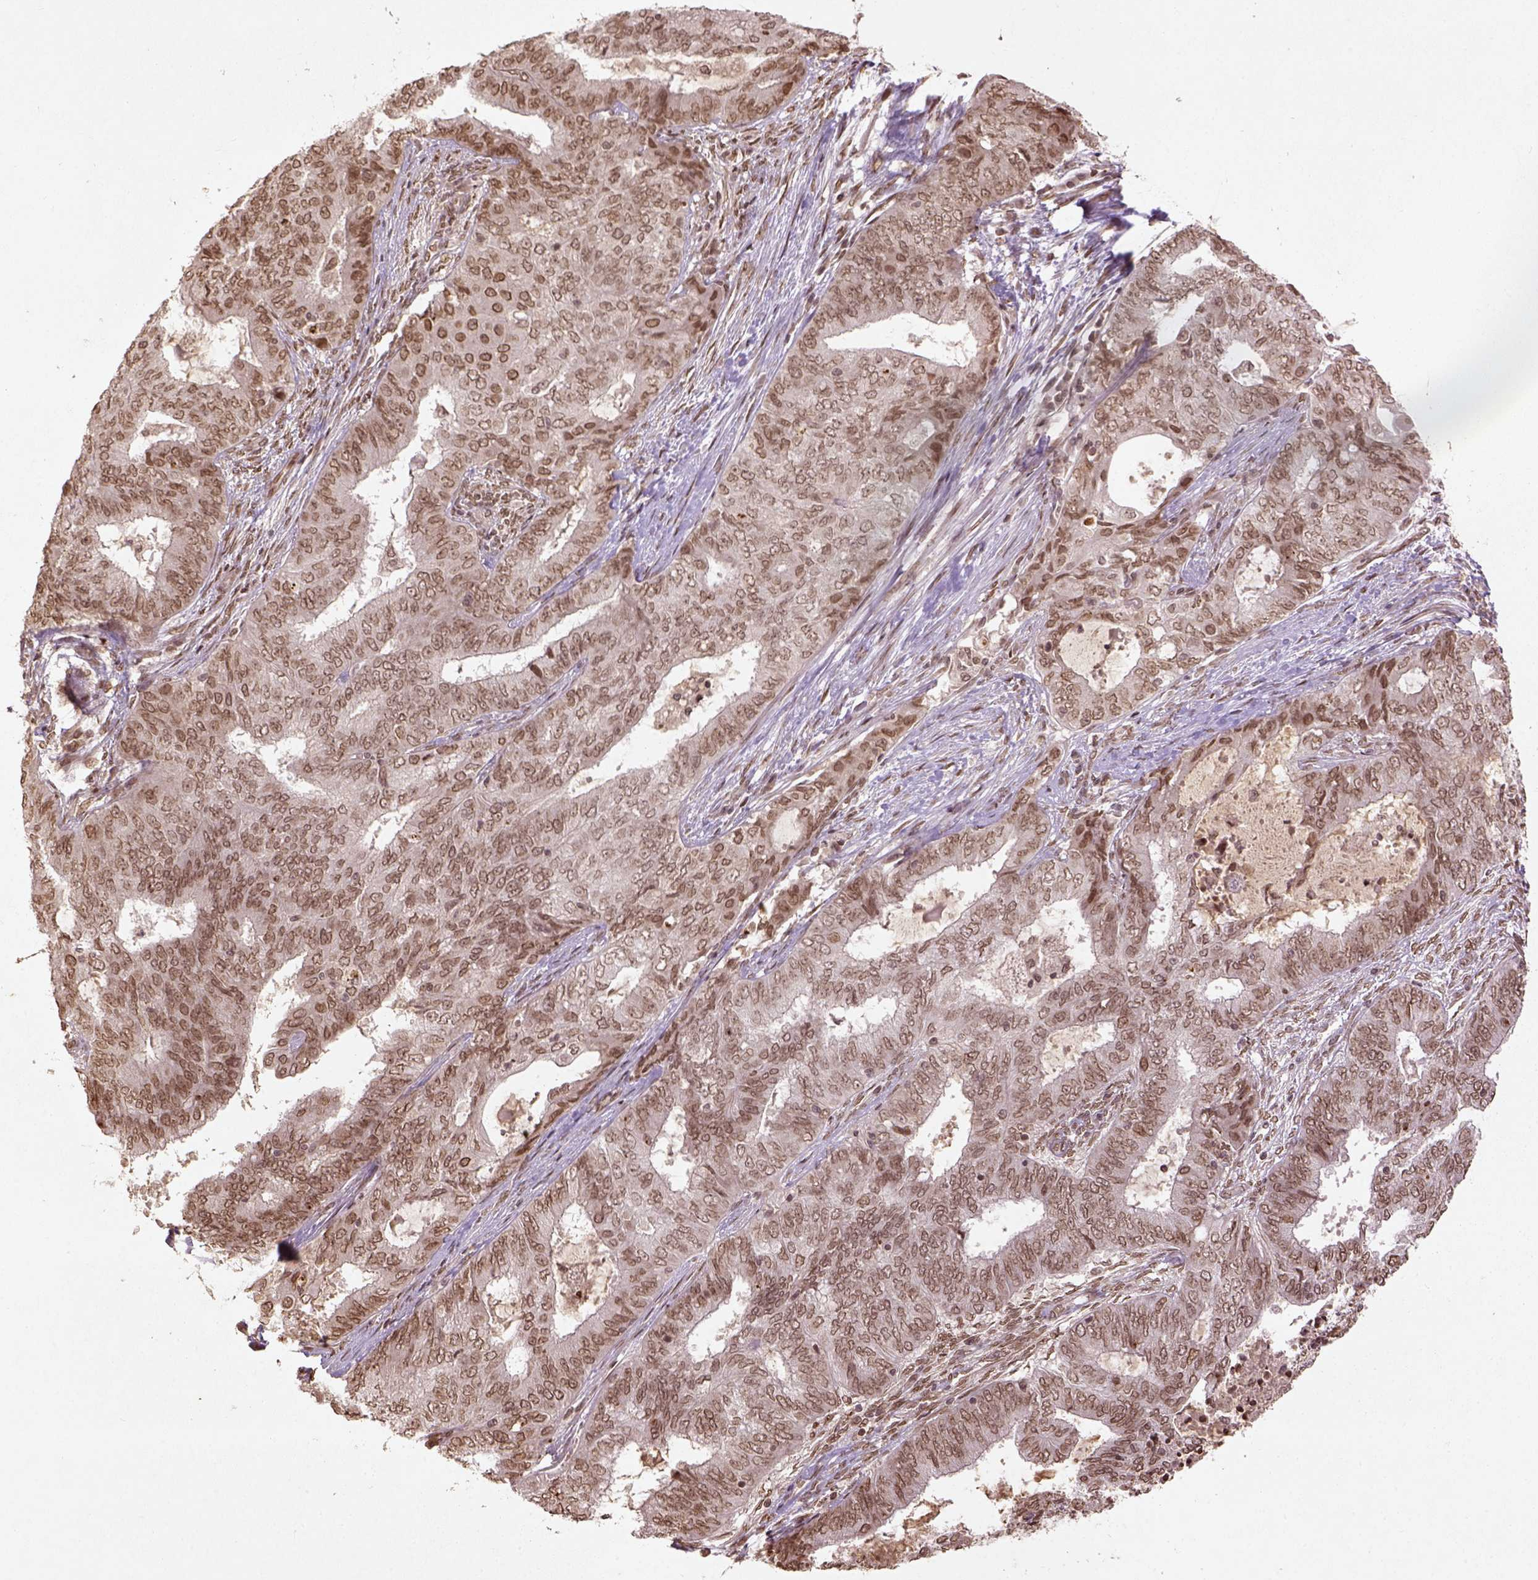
{"staining": {"intensity": "moderate", "quantity": ">75%", "location": "nuclear"}, "tissue": "endometrial cancer", "cell_type": "Tumor cells", "image_type": "cancer", "snomed": [{"axis": "morphology", "description": "Adenocarcinoma, NOS"}, {"axis": "topography", "description": "Endometrium"}], "caption": "Immunohistochemistry (IHC) histopathology image of endometrial adenocarcinoma stained for a protein (brown), which reveals medium levels of moderate nuclear positivity in about >75% of tumor cells.", "gene": "BANF1", "patient": {"sex": "female", "age": 62}}